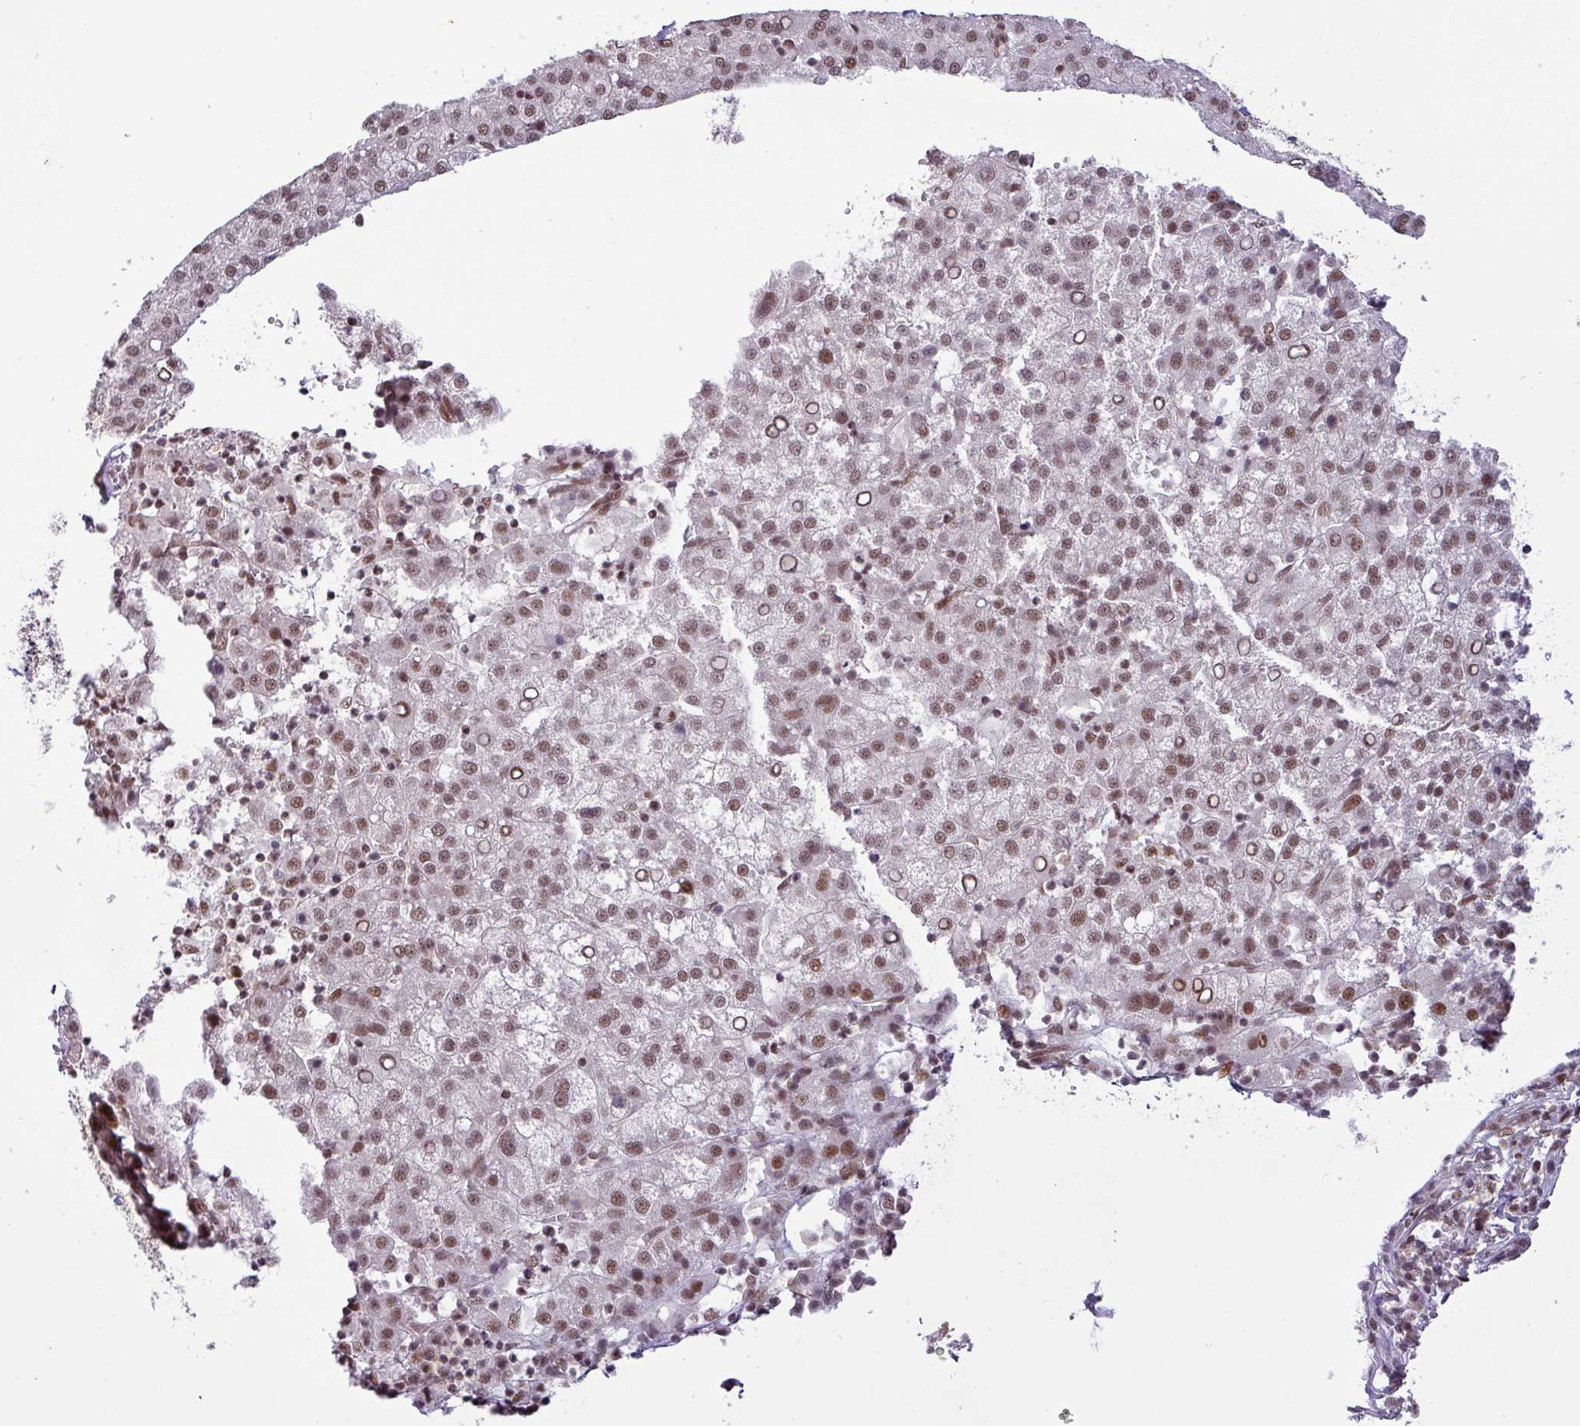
{"staining": {"intensity": "moderate", "quantity": ">75%", "location": "nuclear"}, "tissue": "liver cancer", "cell_type": "Tumor cells", "image_type": "cancer", "snomed": [{"axis": "morphology", "description": "Carcinoma, Hepatocellular, NOS"}, {"axis": "topography", "description": "Liver"}], "caption": "The histopathology image displays immunohistochemical staining of hepatocellular carcinoma (liver). There is moderate nuclear staining is appreciated in about >75% of tumor cells.", "gene": "SRSF2", "patient": {"sex": "female", "age": 58}}